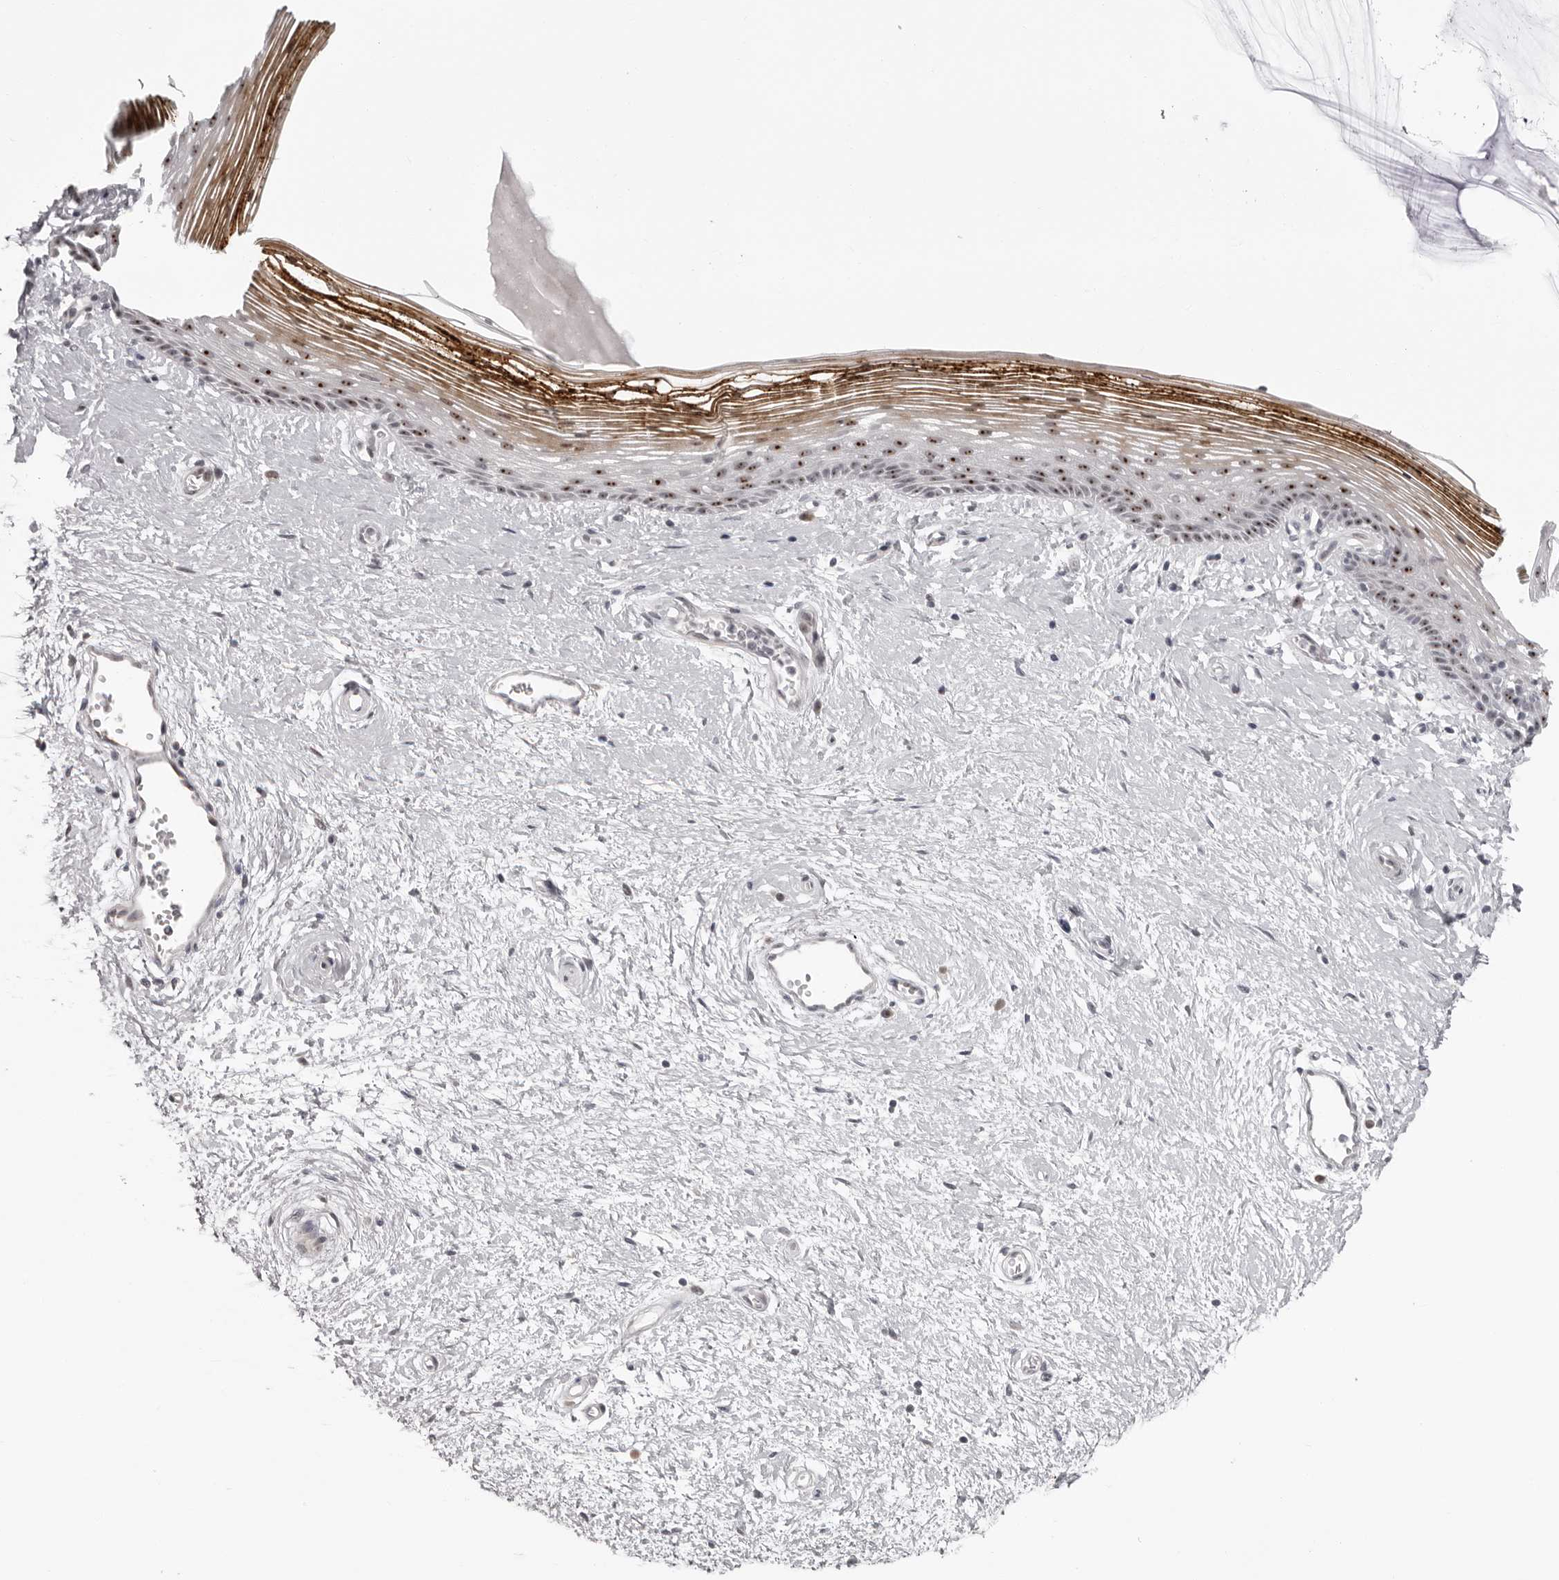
{"staining": {"intensity": "strong", "quantity": "25%-75%", "location": "cytoplasmic/membranous,nuclear"}, "tissue": "vagina", "cell_type": "Squamous epithelial cells", "image_type": "normal", "snomed": [{"axis": "morphology", "description": "Normal tissue, NOS"}, {"axis": "topography", "description": "Vagina"}], "caption": "Protein expression analysis of unremarkable human vagina reveals strong cytoplasmic/membranous,nuclear expression in approximately 25%-75% of squamous epithelial cells. (brown staining indicates protein expression, while blue staining denotes nuclei).", "gene": "HELZ", "patient": {"sex": "female", "age": 46}}